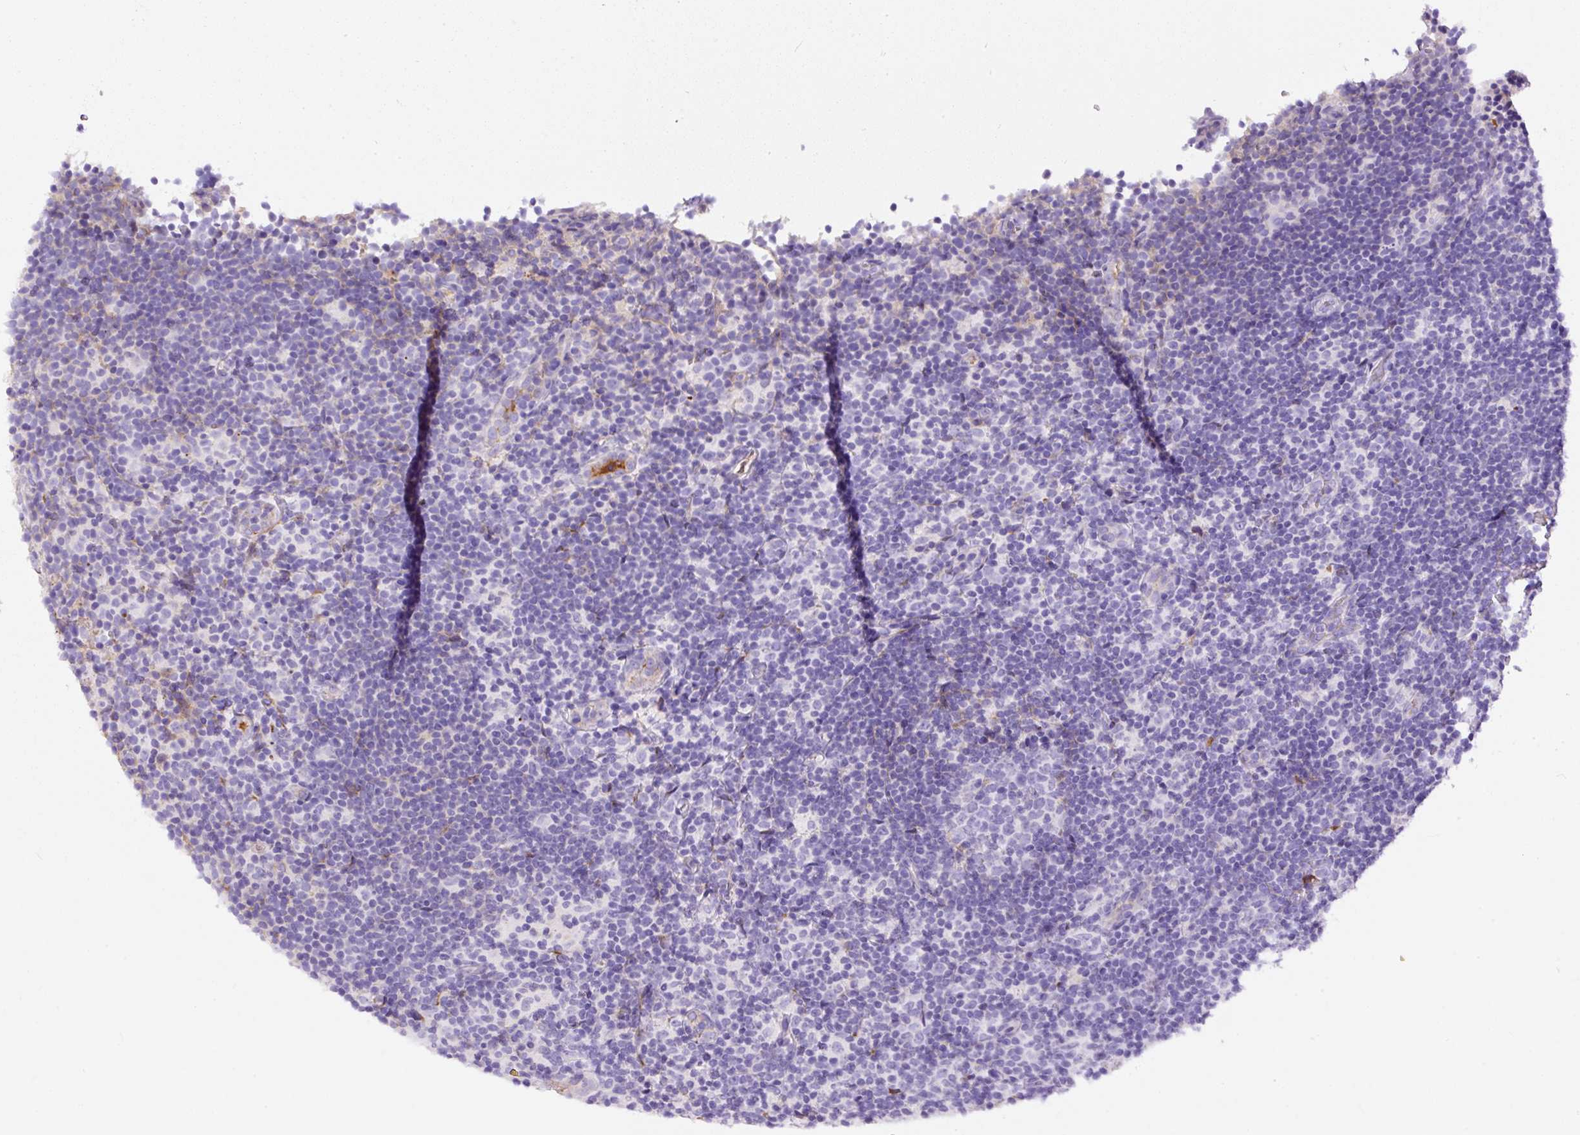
{"staining": {"intensity": "negative", "quantity": "none", "location": "none"}, "tissue": "lymphoma", "cell_type": "Tumor cells", "image_type": "cancer", "snomed": [{"axis": "morphology", "description": "Hodgkin's disease, NOS"}, {"axis": "topography", "description": "Lymph node"}], "caption": "Tumor cells show no significant protein staining in Hodgkin's disease.", "gene": "APCS", "patient": {"sex": "female", "age": 57}}